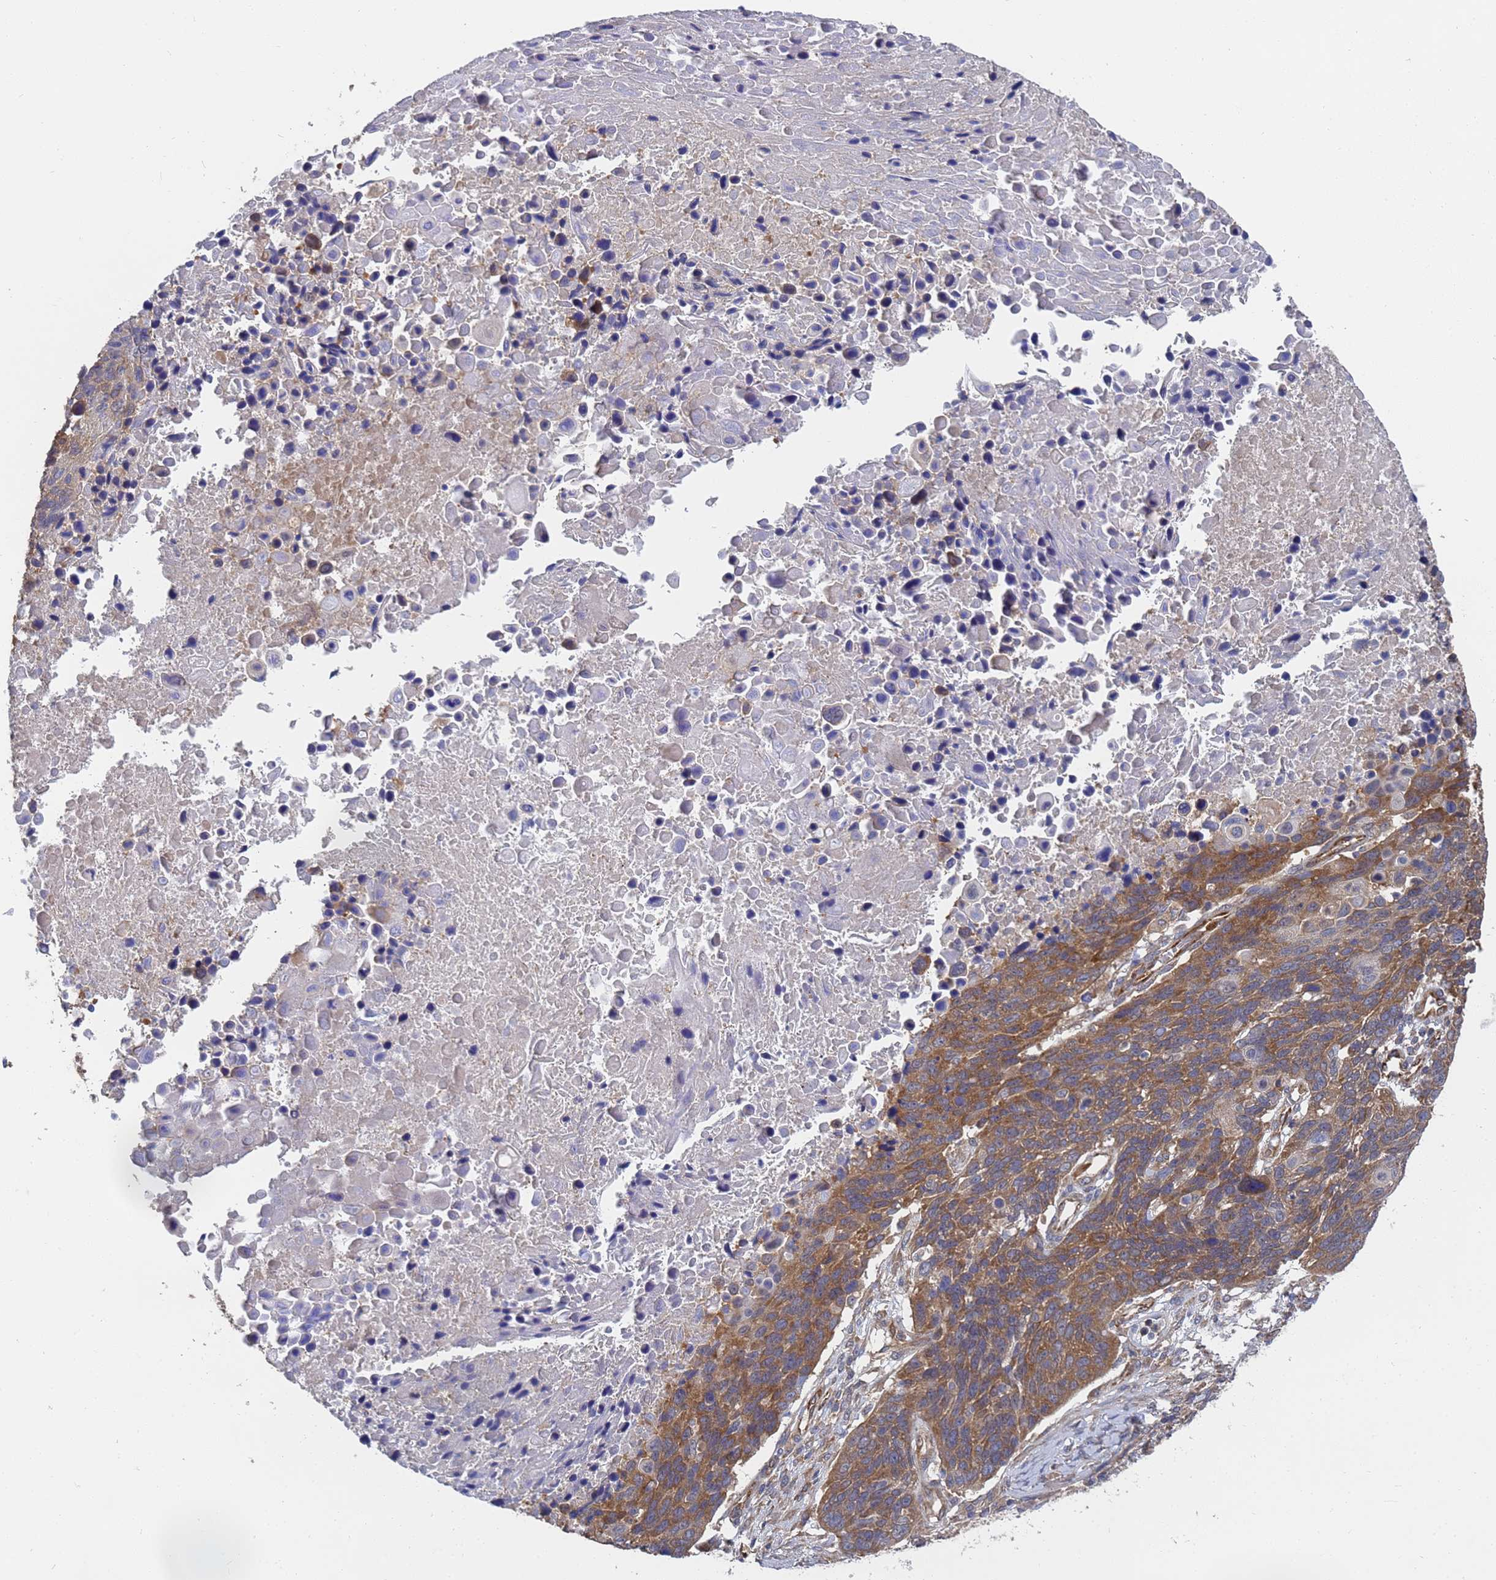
{"staining": {"intensity": "moderate", "quantity": ">75%", "location": "cytoplasmic/membranous"}, "tissue": "lung cancer", "cell_type": "Tumor cells", "image_type": "cancer", "snomed": [{"axis": "morphology", "description": "Normal tissue, NOS"}, {"axis": "morphology", "description": "Squamous cell carcinoma, NOS"}, {"axis": "topography", "description": "Lymph node"}, {"axis": "topography", "description": "Lung"}], "caption": "This photomicrograph demonstrates IHC staining of human lung cancer, with medium moderate cytoplasmic/membranous staining in approximately >75% of tumor cells.", "gene": "ALS2CL", "patient": {"sex": "male", "age": 66}}